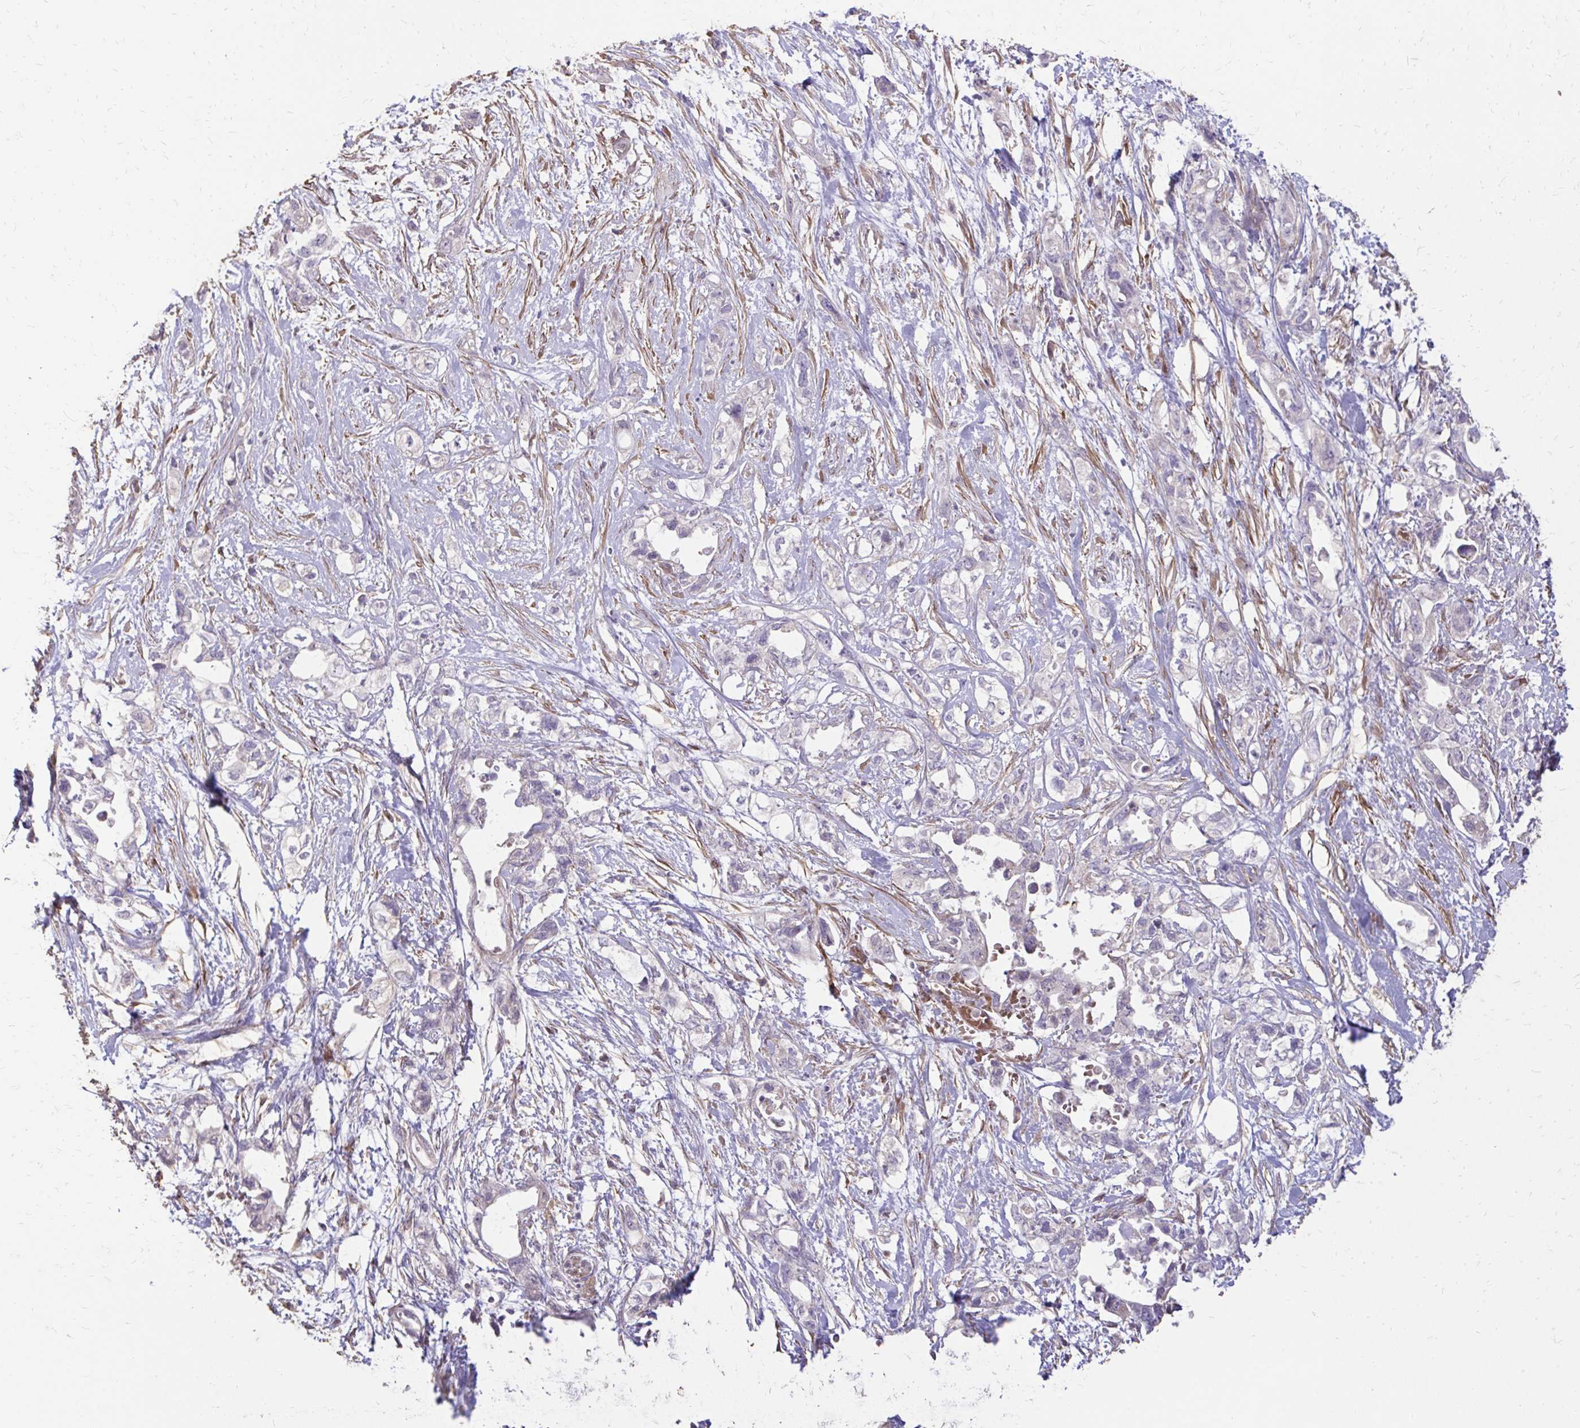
{"staining": {"intensity": "negative", "quantity": "none", "location": "none"}, "tissue": "pancreatic cancer", "cell_type": "Tumor cells", "image_type": "cancer", "snomed": [{"axis": "morphology", "description": "Adenocarcinoma, NOS"}, {"axis": "topography", "description": "Pancreas"}], "caption": "This is a photomicrograph of immunohistochemistry (IHC) staining of pancreatic cancer (adenocarcinoma), which shows no positivity in tumor cells. Nuclei are stained in blue.", "gene": "MYORG", "patient": {"sex": "female", "age": 72}}